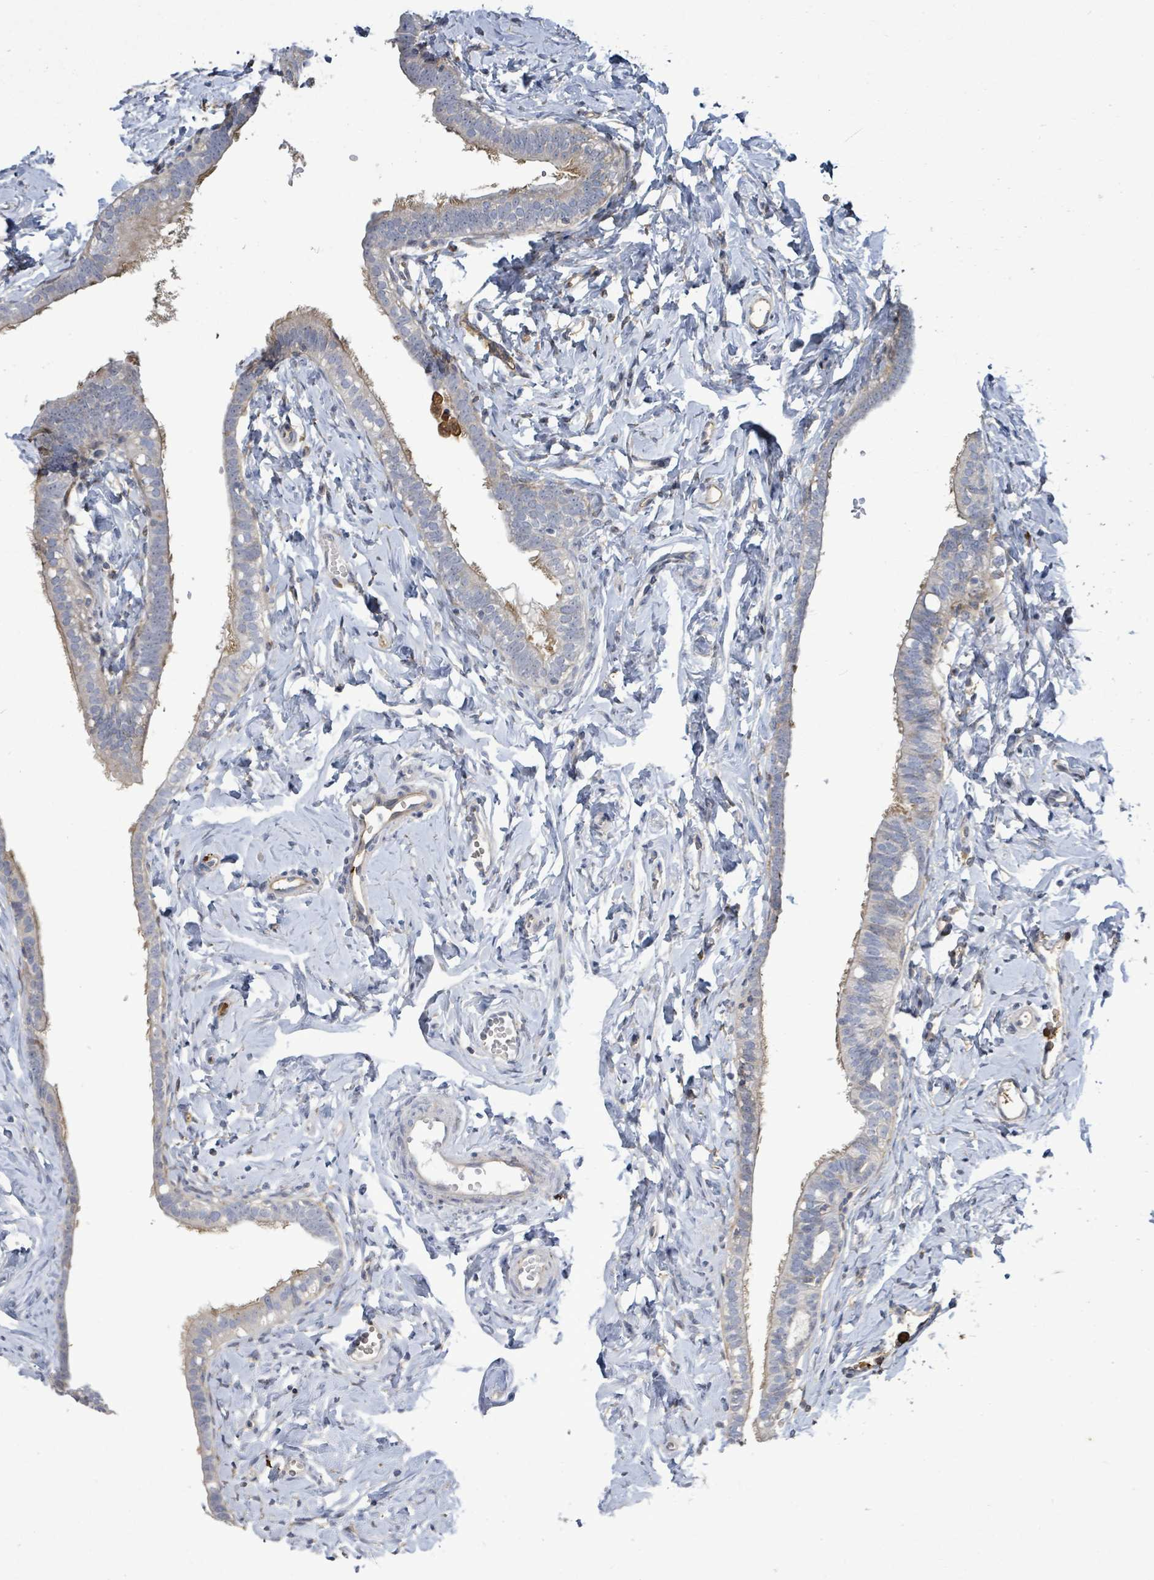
{"staining": {"intensity": "weak", "quantity": "<25%", "location": "cytoplasmic/membranous"}, "tissue": "fallopian tube", "cell_type": "Glandular cells", "image_type": "normal", "snomed": [{"axis": "morphology", "description": "Normal tissue, NOS"}, {"axis": "topography", "description": "Fallopian tube"}], "caption": "This is an IHC histopathology image of benign human fallopian tube. There is no expression in glandular cells.", "gene": "FAM210A", "patient": {"sex": "female", "age": 66}}